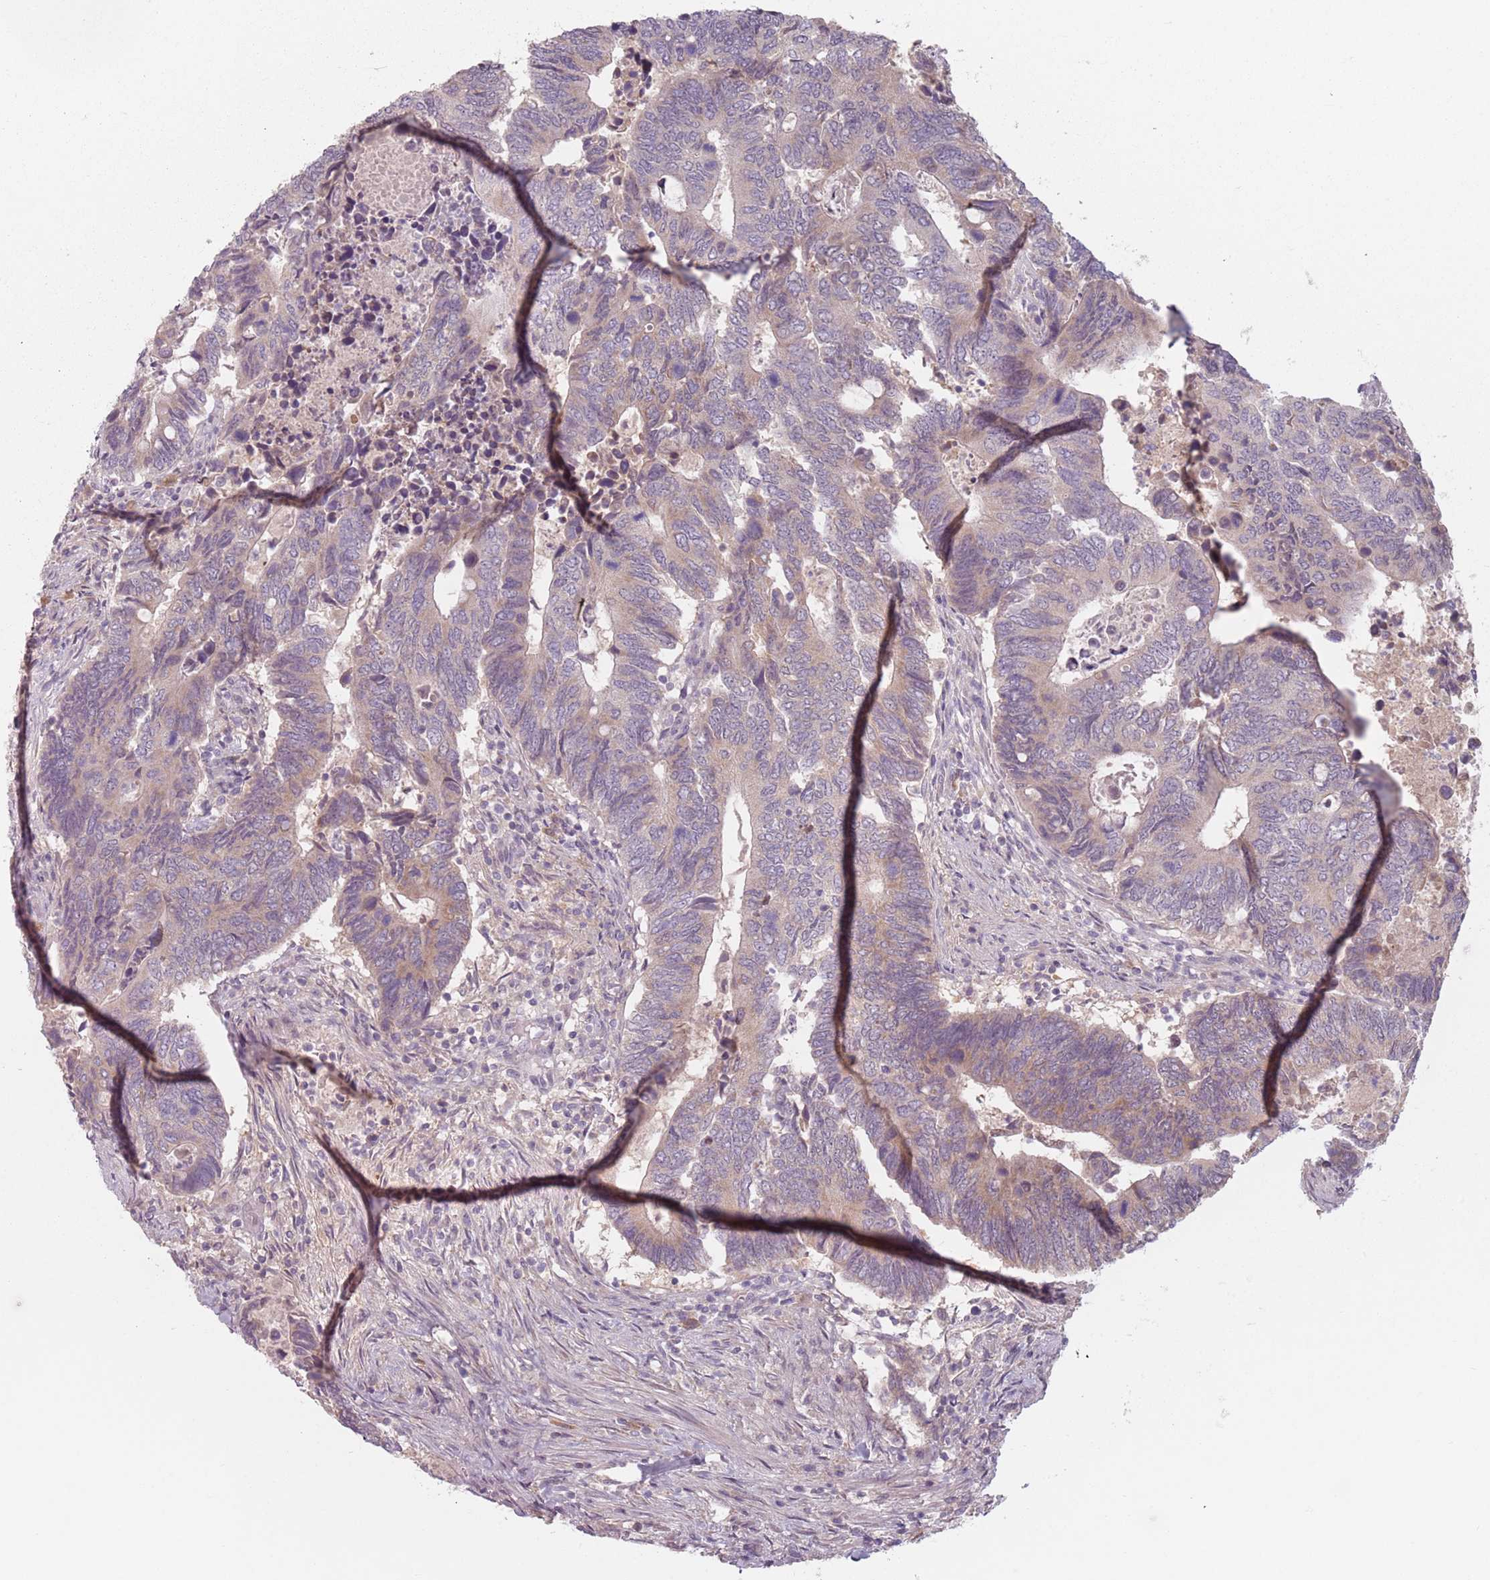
{"staining": {"intensity": "negative", "quantity": "none", "location": "none"}, "tissue": "colorectal cancer", "cell_type": "Tumor cells", "image_type": "cancer", "snomed": [{"axis": "morphology", "description": "Adenocarcinoma, NOS"}, {"axis": "topography", "description": "Colon"}], "caption": "Immunohistochemistry (IHC) image of neoplastic tissue: adenocarcinoma (colorectal) stained with DAB (3,3'-diaminobenzidine) displays no significant protein positivity in tumor cells.", "gene": "NAXE", "patient": {"sex": "male", "age": 87}}